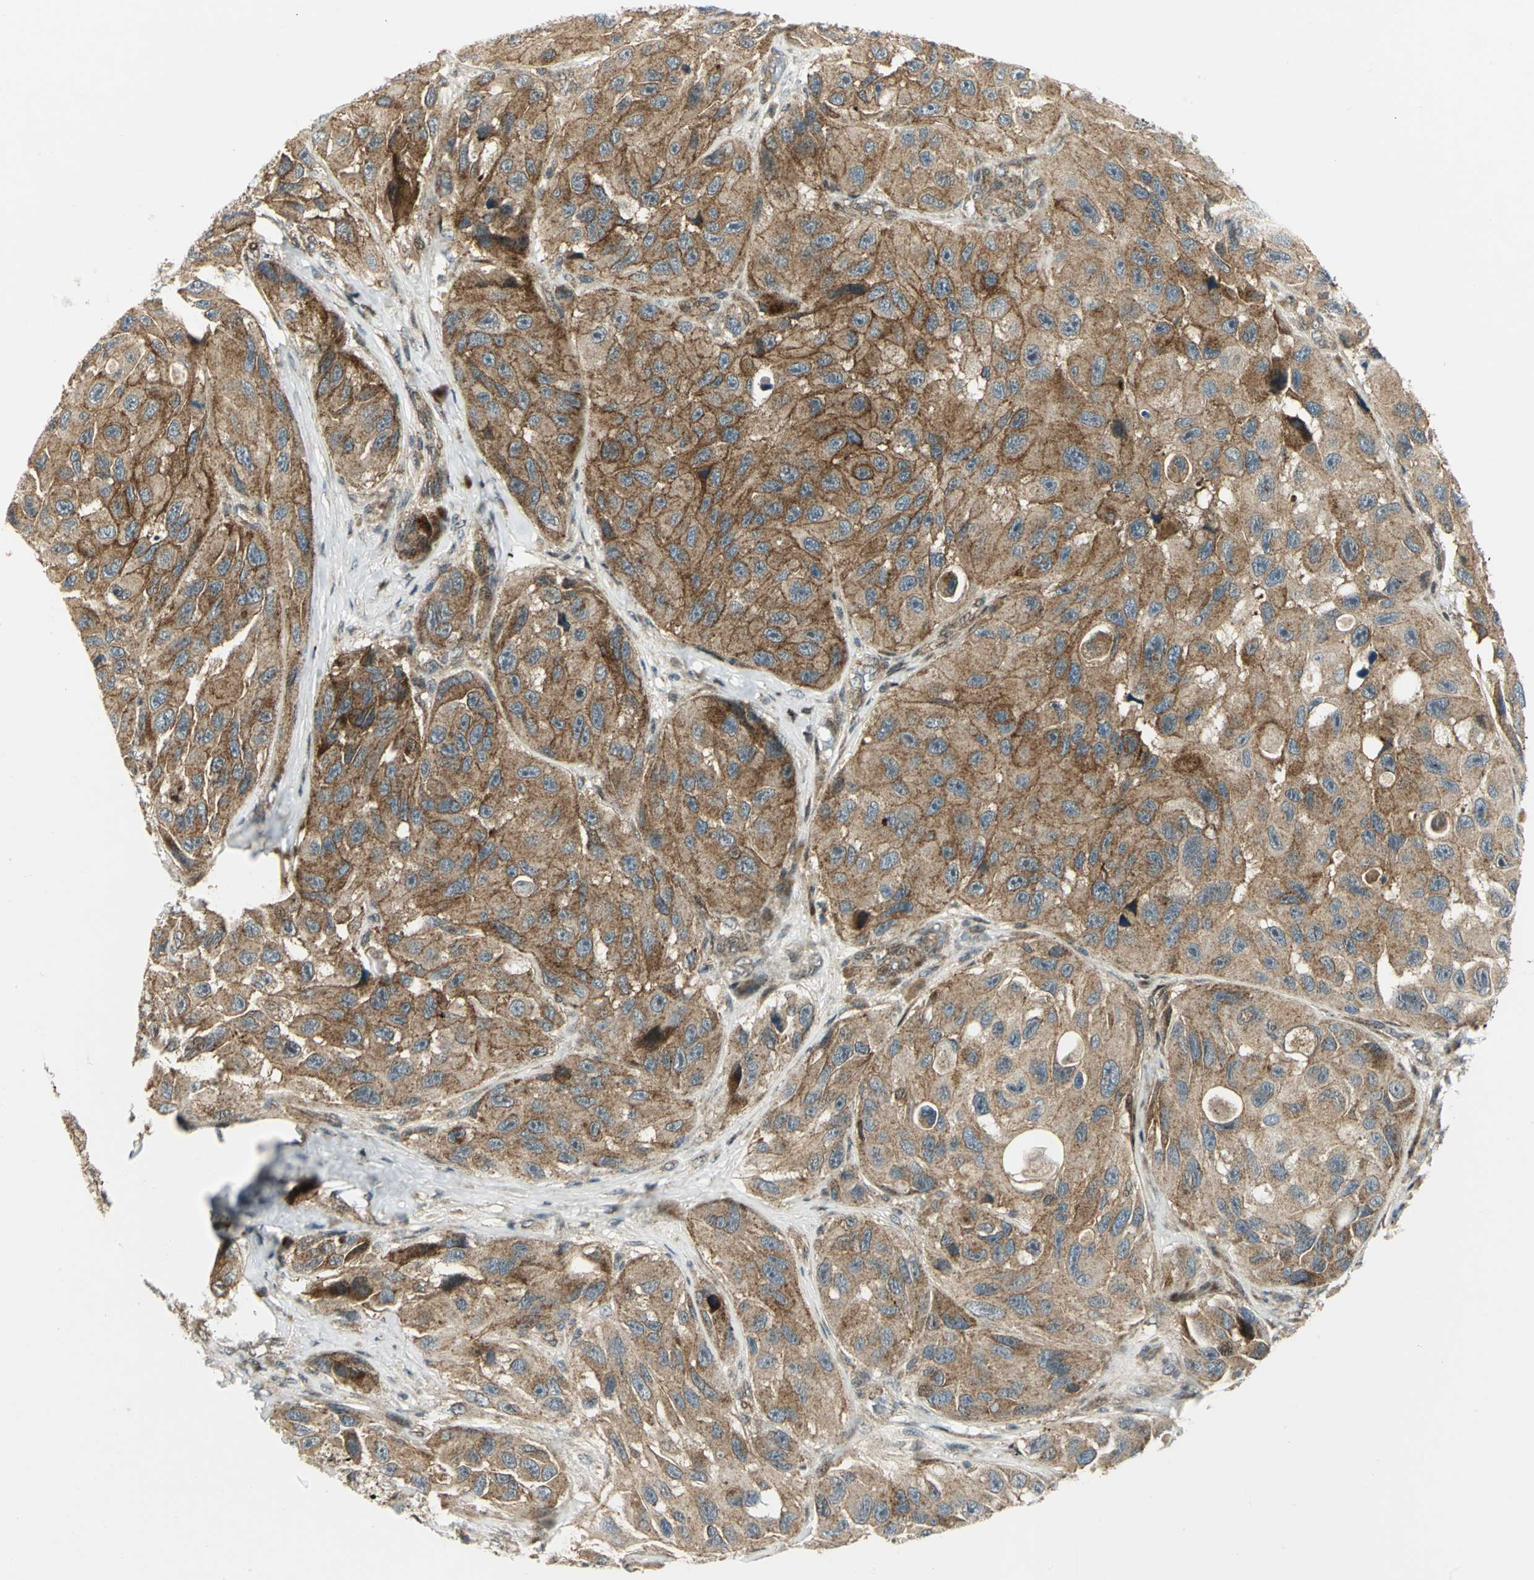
{"staining": {"intensity": "moderate", "quantity": ">75%", "location": "cytoplasmic/membranous"}, "tissue": "melanoma", "cell_type": "Tumor cells", "image_type": "cancer", "snomed": [{"axis": "morphology", "description": "Malignant melanoma, NOS"}, {"axis": "topography", "description": "Skin"}], "caption": "Immunohistochemical staining of human melanoma reveals medium levels of moderate cytoplasmic/membranous positivity in approximately >75% of tumor cells.", "gene": "ATP6V1A", "patient": {"sex": "female", "age": 73}}